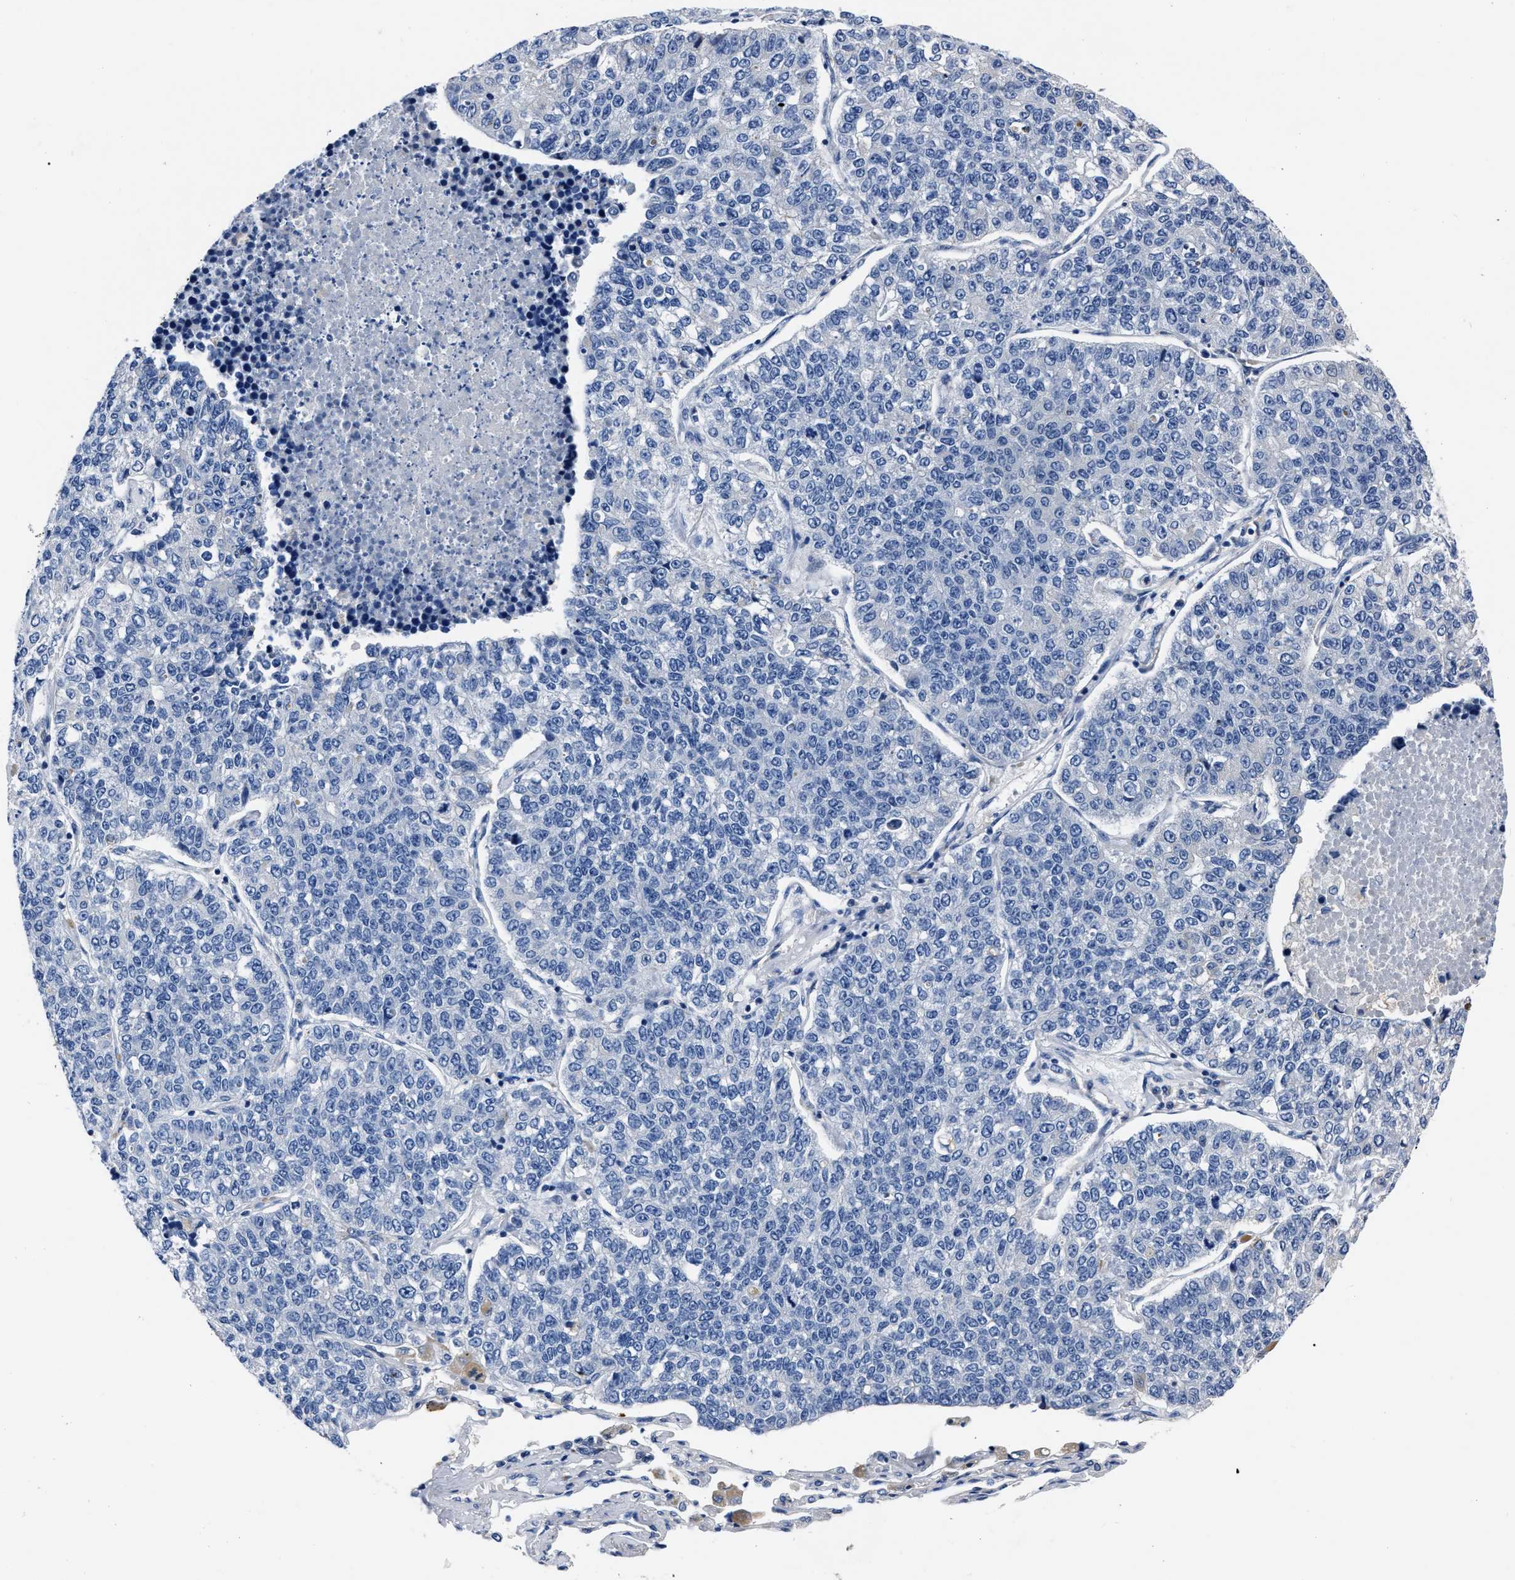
{"staining": {"intensity": "negative", "quantity": "none", "location": "none"}, "tissue": "lung cancer", "cell_type": "Tumor cells", "image_type": "cancer", "snomed": [{"axis": "morphology", "description": "Adenocarcinoma, NOS"}, {"axis": "topography", "description": "Lung"}], "caption": "DAB (3,3'-diaminobenzidine) immunohistochemical staining of human adenocarcinoma (lung) exhibits no significant positivity in tumor cells.", "gene": "MOV10L1", "patient": {"sex": "male", "age": 49}}